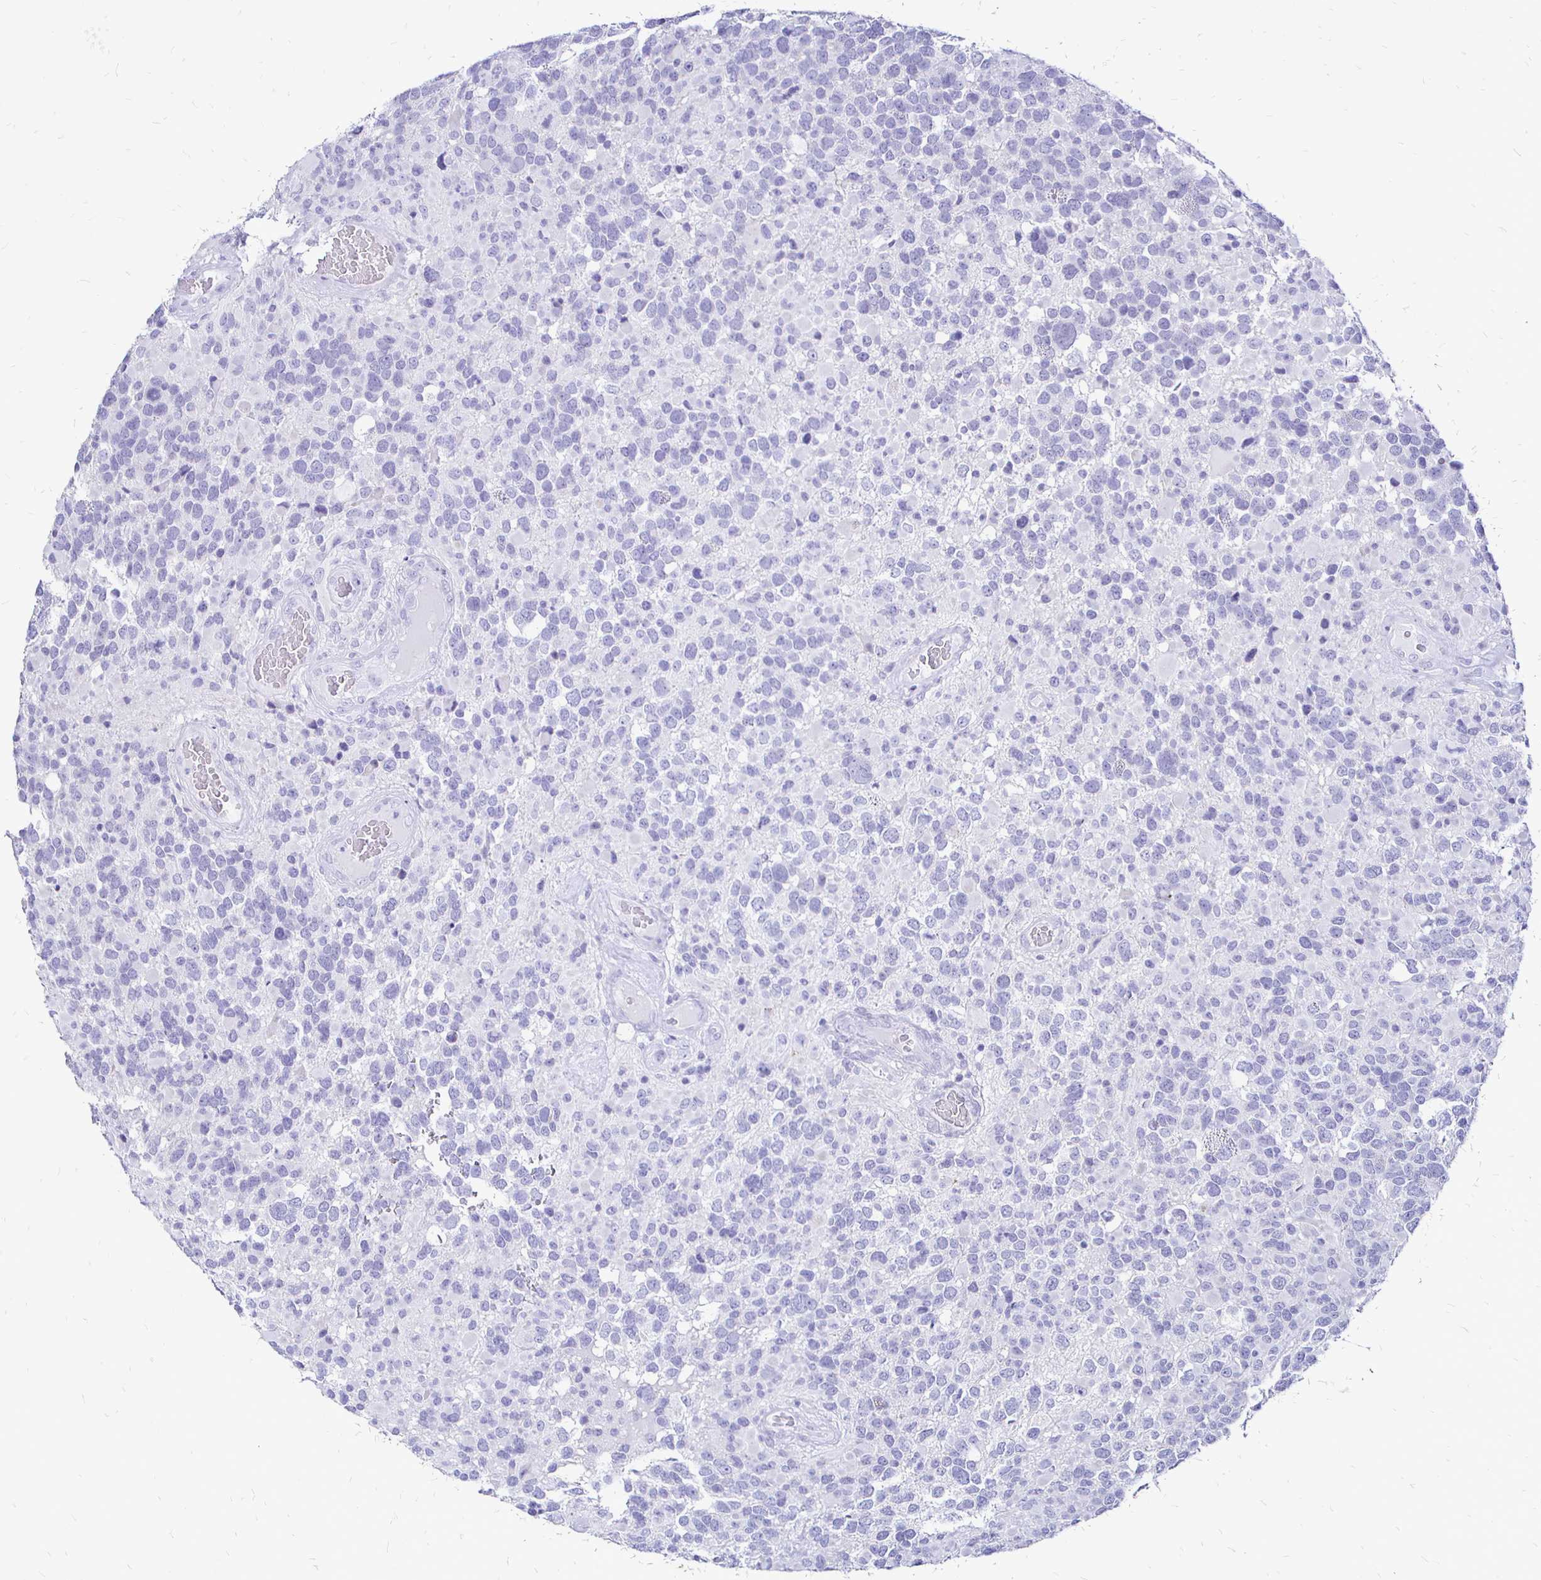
{"staining": {"intensity": "negative", "quantity": "none", "location": "none"}, "tissue": "glioma", "cell_type": "Tumor cells", "image_type": "cancer", "snomed": [{"axis": "morphology", "description": "Glioma, malignant, High grade"}, {"axis": "topography", "description": "Brain"}], "caption": "IHC of human malignant glioma (high-grade) exhibits no positivity in tumor cells.", "gene": "IRGC", "patient": {"sex": "female", "age": 40}}